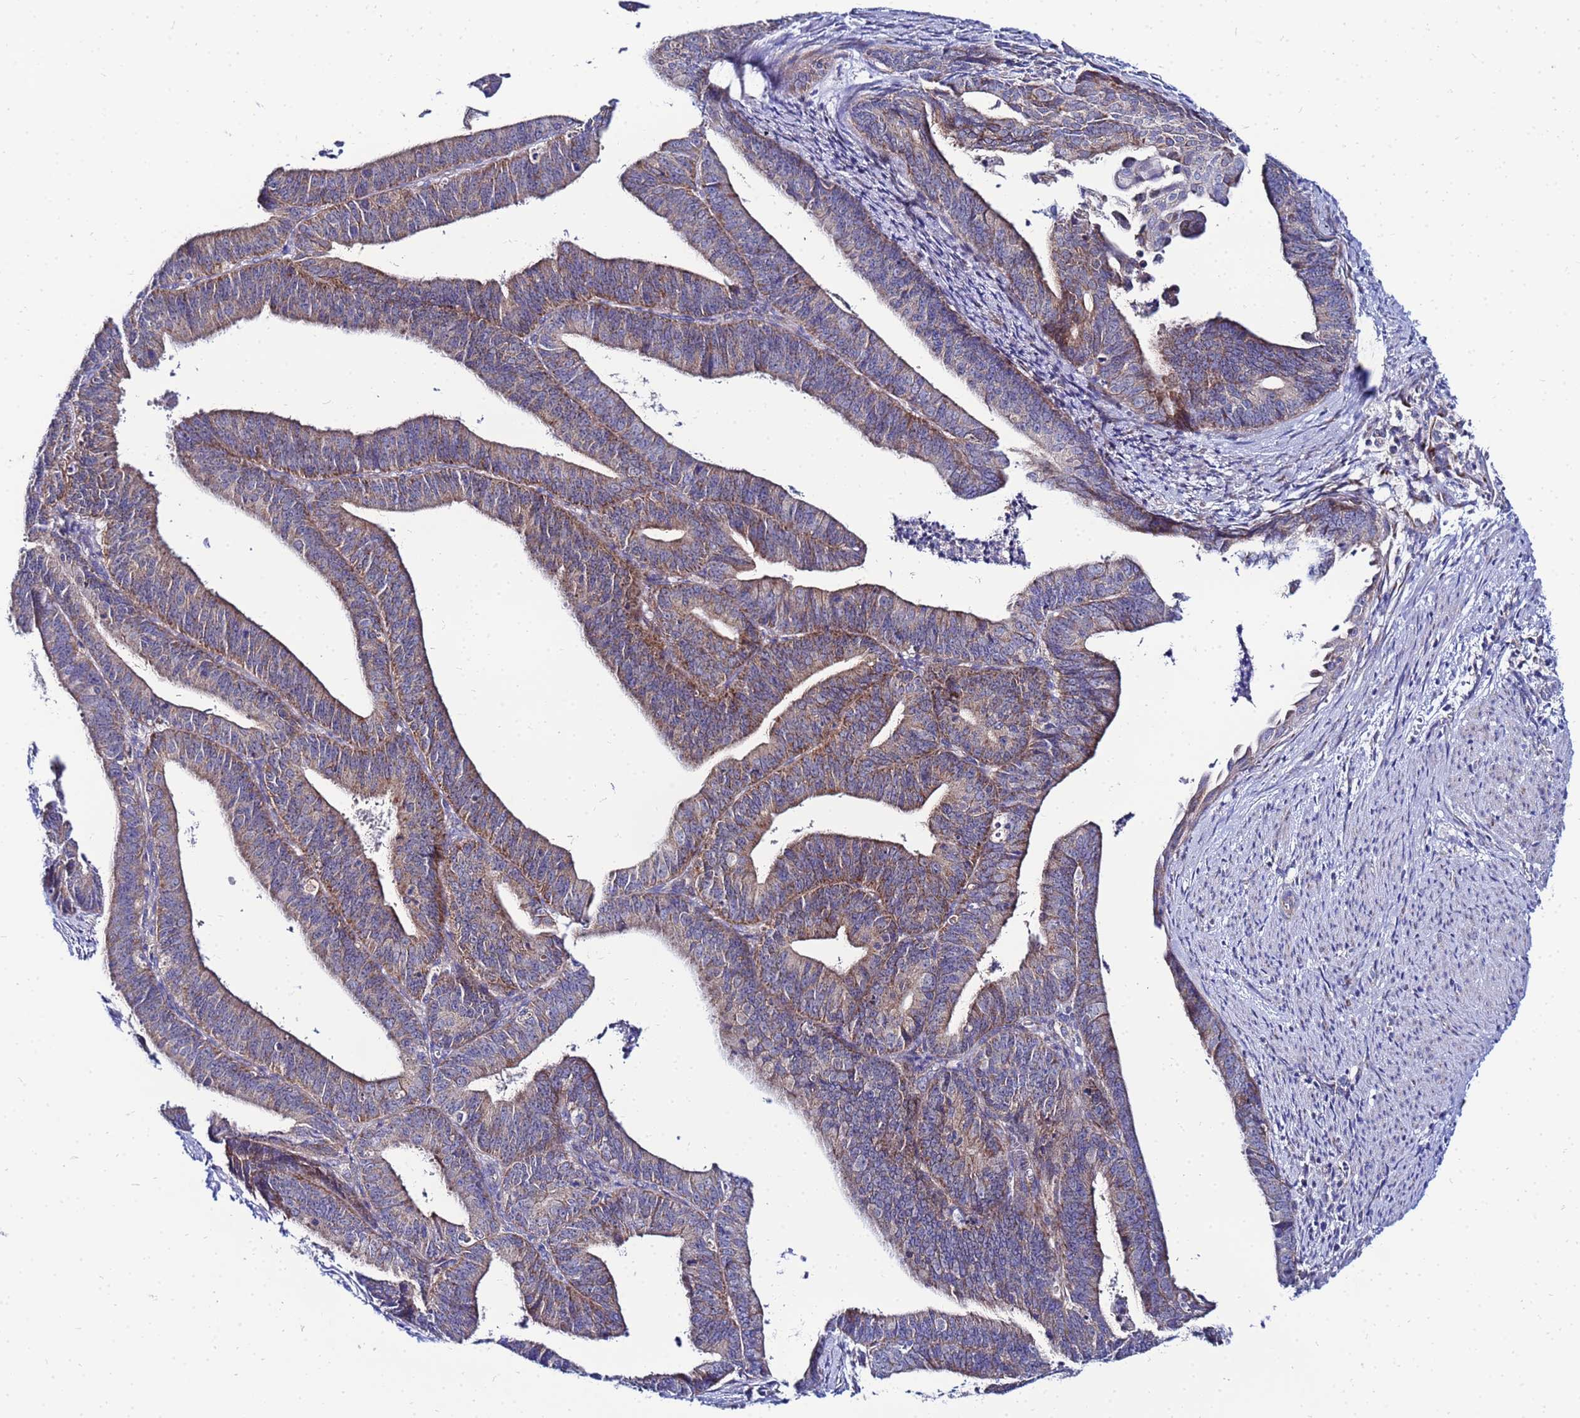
{"staining": {"intensity": "moderate", "quantity": "25%-75%", "location": "cytoplasmic/membranous"}, "tissue": "endometrial cancer", "cell_type": "Tumor cells", "image_type": "cancer", "snomed": [{"axis": "morphology", "description": "Adenocarcinoma, NOS"}, {"axis": "topography", "description": "Endometrium"}], "caption": "Immunohistochemical staining of endometrial cancer (adenocarcinoma) exhibits moderate cytoplasmic/membranous protein positivity in about 25%-75% of tumor cells. (Stains: DAB in brown, nuclei in blue, Microscopy: brightfield microscopy at high magnification).", "gene": "FAHD2A", "patient": {"sex": "female", "age": 73}}